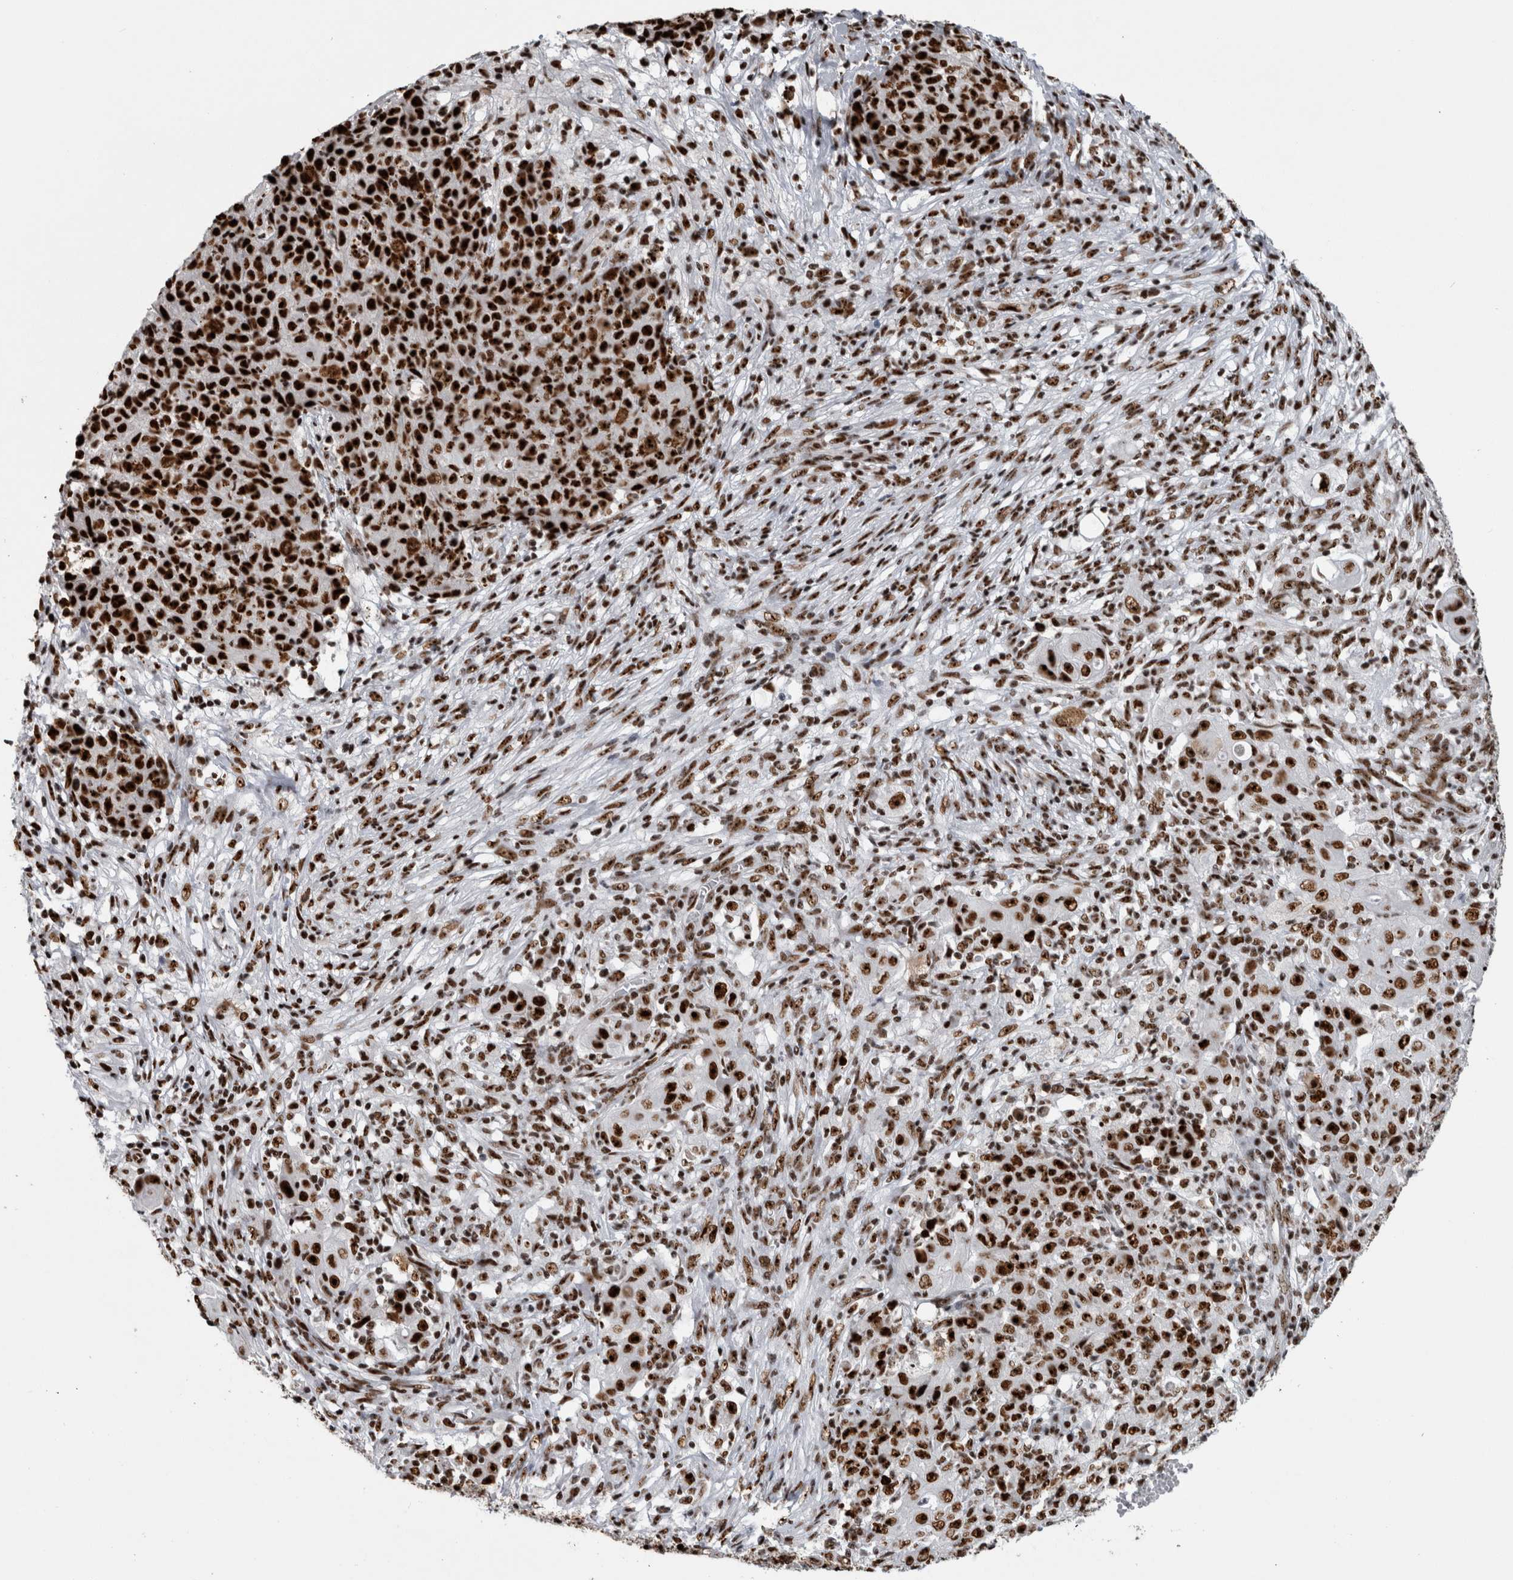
{"staining": {"intensity": "strong", "quantity": ">75%", "location": "nuclear"}, "tissue": "ovarian cancer", "cell_type": "Tumor cells", "image_type": "cancer", "snomed": [{"axis": "morphology", "description": "Carcinoma, endometroid"}, {"axis": "topography", "description": "Ovary"}], "caption": "DAB immunohistochemical staining of human ovarian endometroid carcinoma displays strong nuclear protein expression in approximately >75% of tumor cells.", "gene": "NCL", "patient": {"sex": "female", "age": 42}}